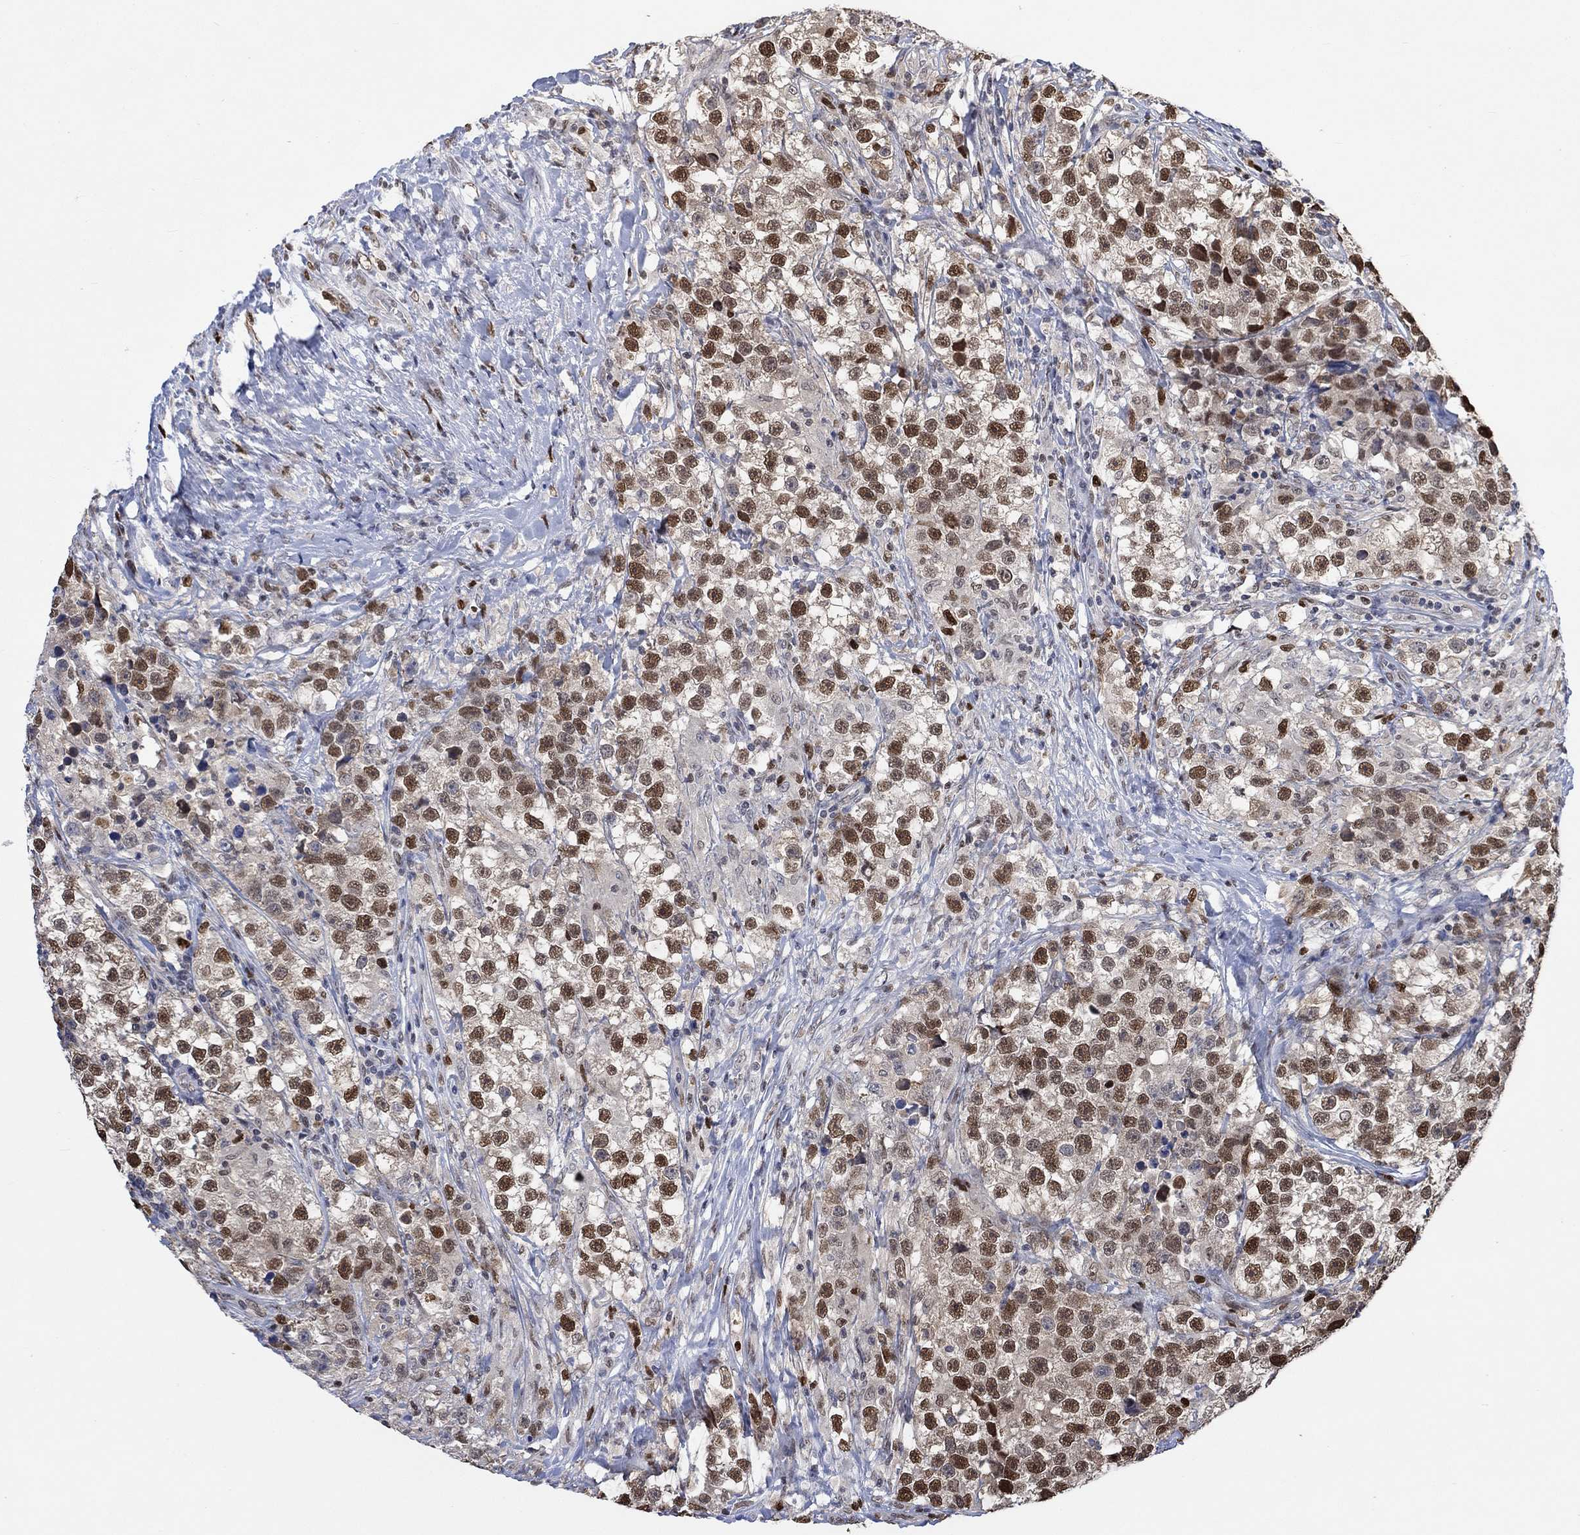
{"staining": {"intensity": "strong", "quantity": "25%-75%", "location": "nuclear"}, "tissue": "testis cancer", "cell_type": "Tumor cells", "image_type": "cancer", "snomed": [{"axis": "morphology", "description": "Seminoma, NOS"}, {"axis": "topography", "description": "Testis"}], "caption": "Immunohistochemistry (IHC) (DAB (3,3'-diaminobenzidine)) staining of human testis cancer (seminoma) demonstrates strong nuclear protein positivity in approximately 25%-75% of tumor cells.", "gene": "RAD54L2", "patient": {"sex": "male", "age": 46}}